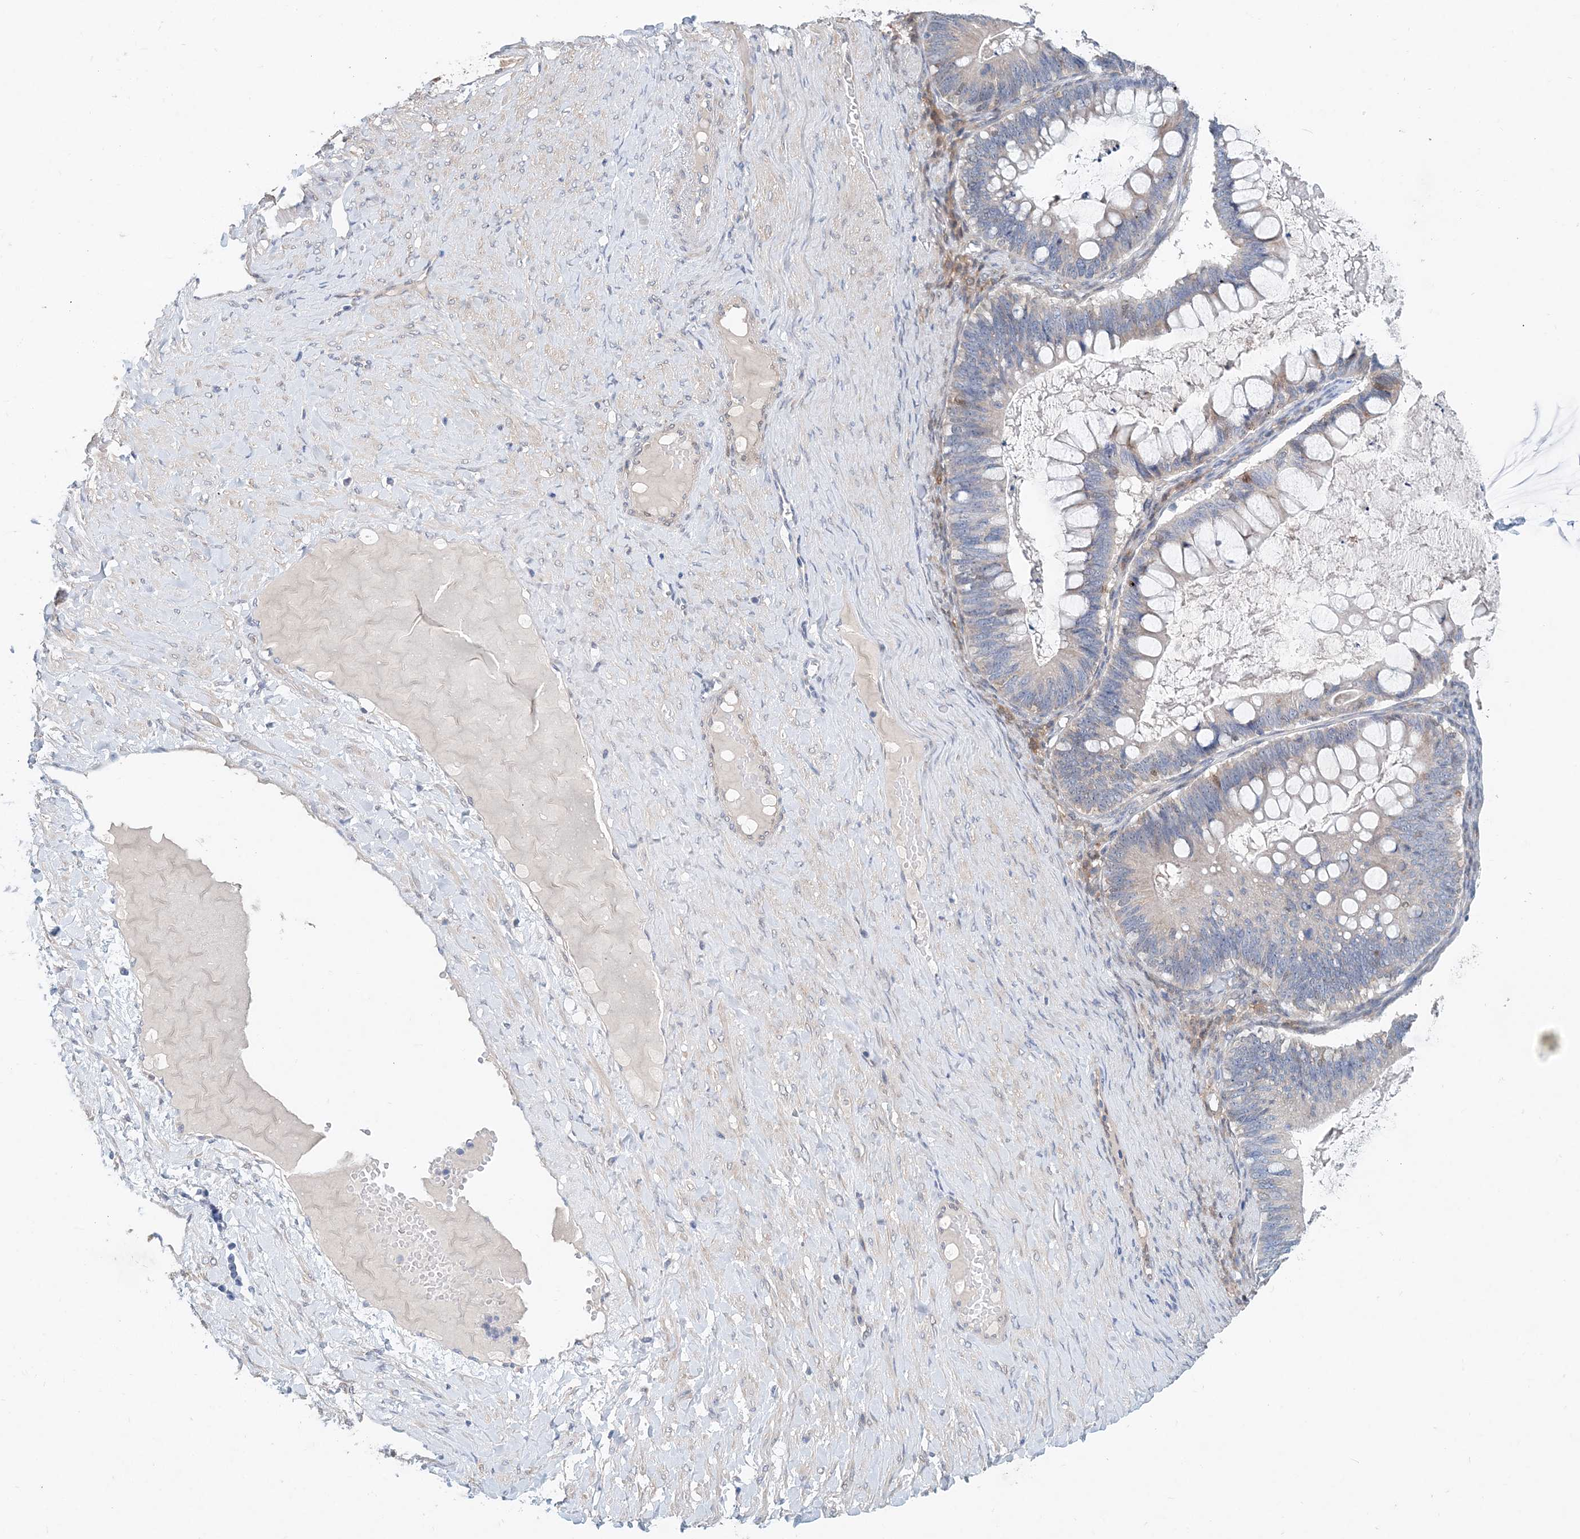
{"staining": {"intensity": "negative", "quantity": "none", "location": "none"}, "tissue": "ovarian cancer", "cell_type": "Tumor cells", "image_type": "cancer", "snomed": [{"axis": "morphology", "description": "Cystadenocarcinoma, mucinous, NOS"}, {"axis": "topography", "description": "Ovary"}], "caption": "There is no significant positivity in tumor cells of mucinous cystadenocarcinoma (ovarian). (DAB (3,3'-diaminobenzidine) IHC, high magnification).", "gene": "PFN2", "patient": {"sex": "female", "age": 61}}